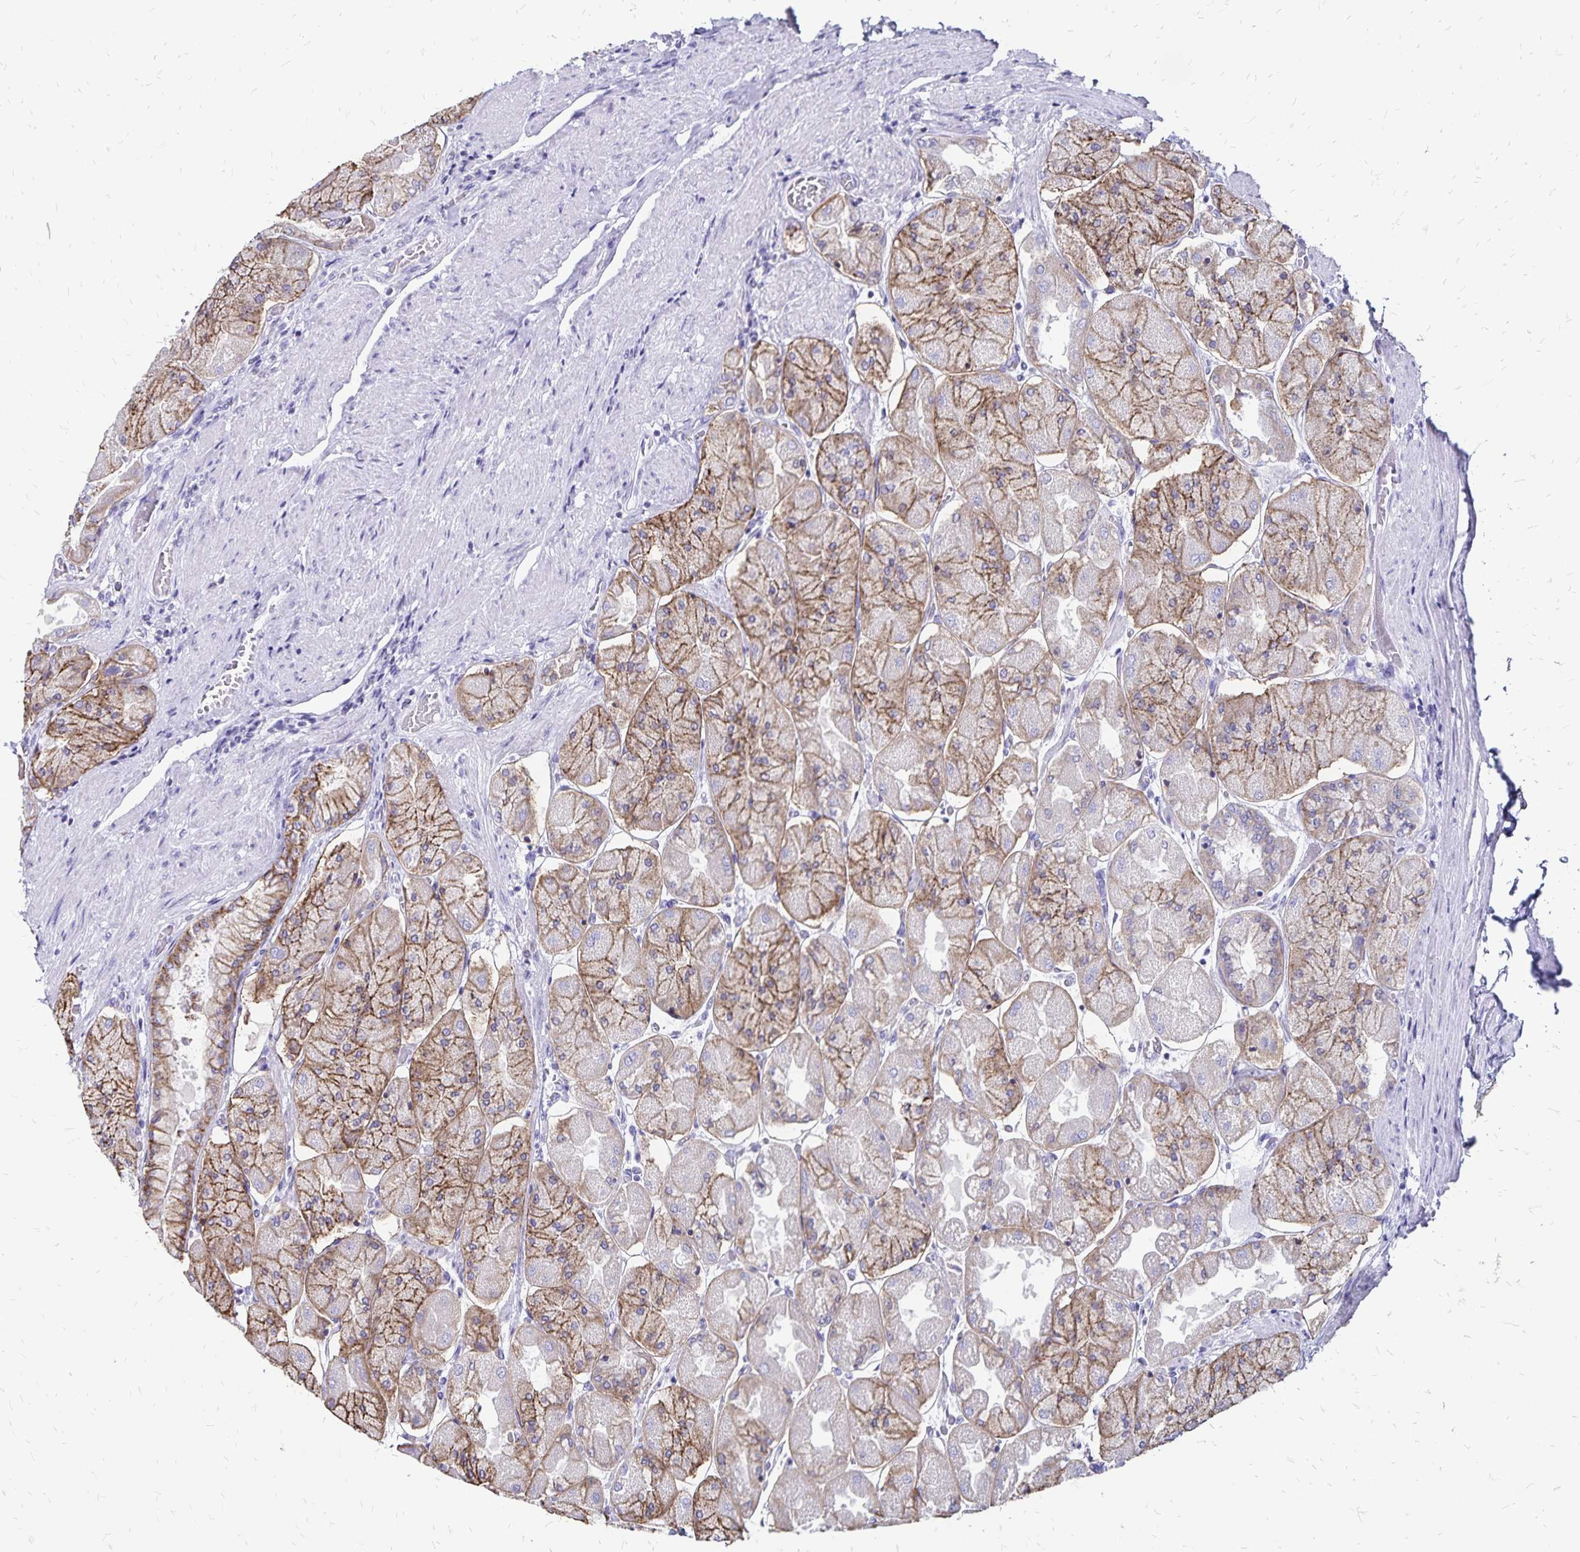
{"staining": {"intensity": "moderate", "quantity": "25%-75%", "location": "cytoplasmic/membranous"}, "tissue": "stomach", "cell_type": "Glandular cells", "image_type": "normal", "snomed": [{"axis": "morphology", "description": "Normal tissue, NOS"}, {"axis": "topography", "description": "Stomach"}], "caption": "Glandular cells display medium levels of moderate cytoplasmic/membranous staining in approximately 25%-75% of cells in unremarkable stomach.", "gene": "IKZF1", "patient": {"sex": "female", "age": 61}}